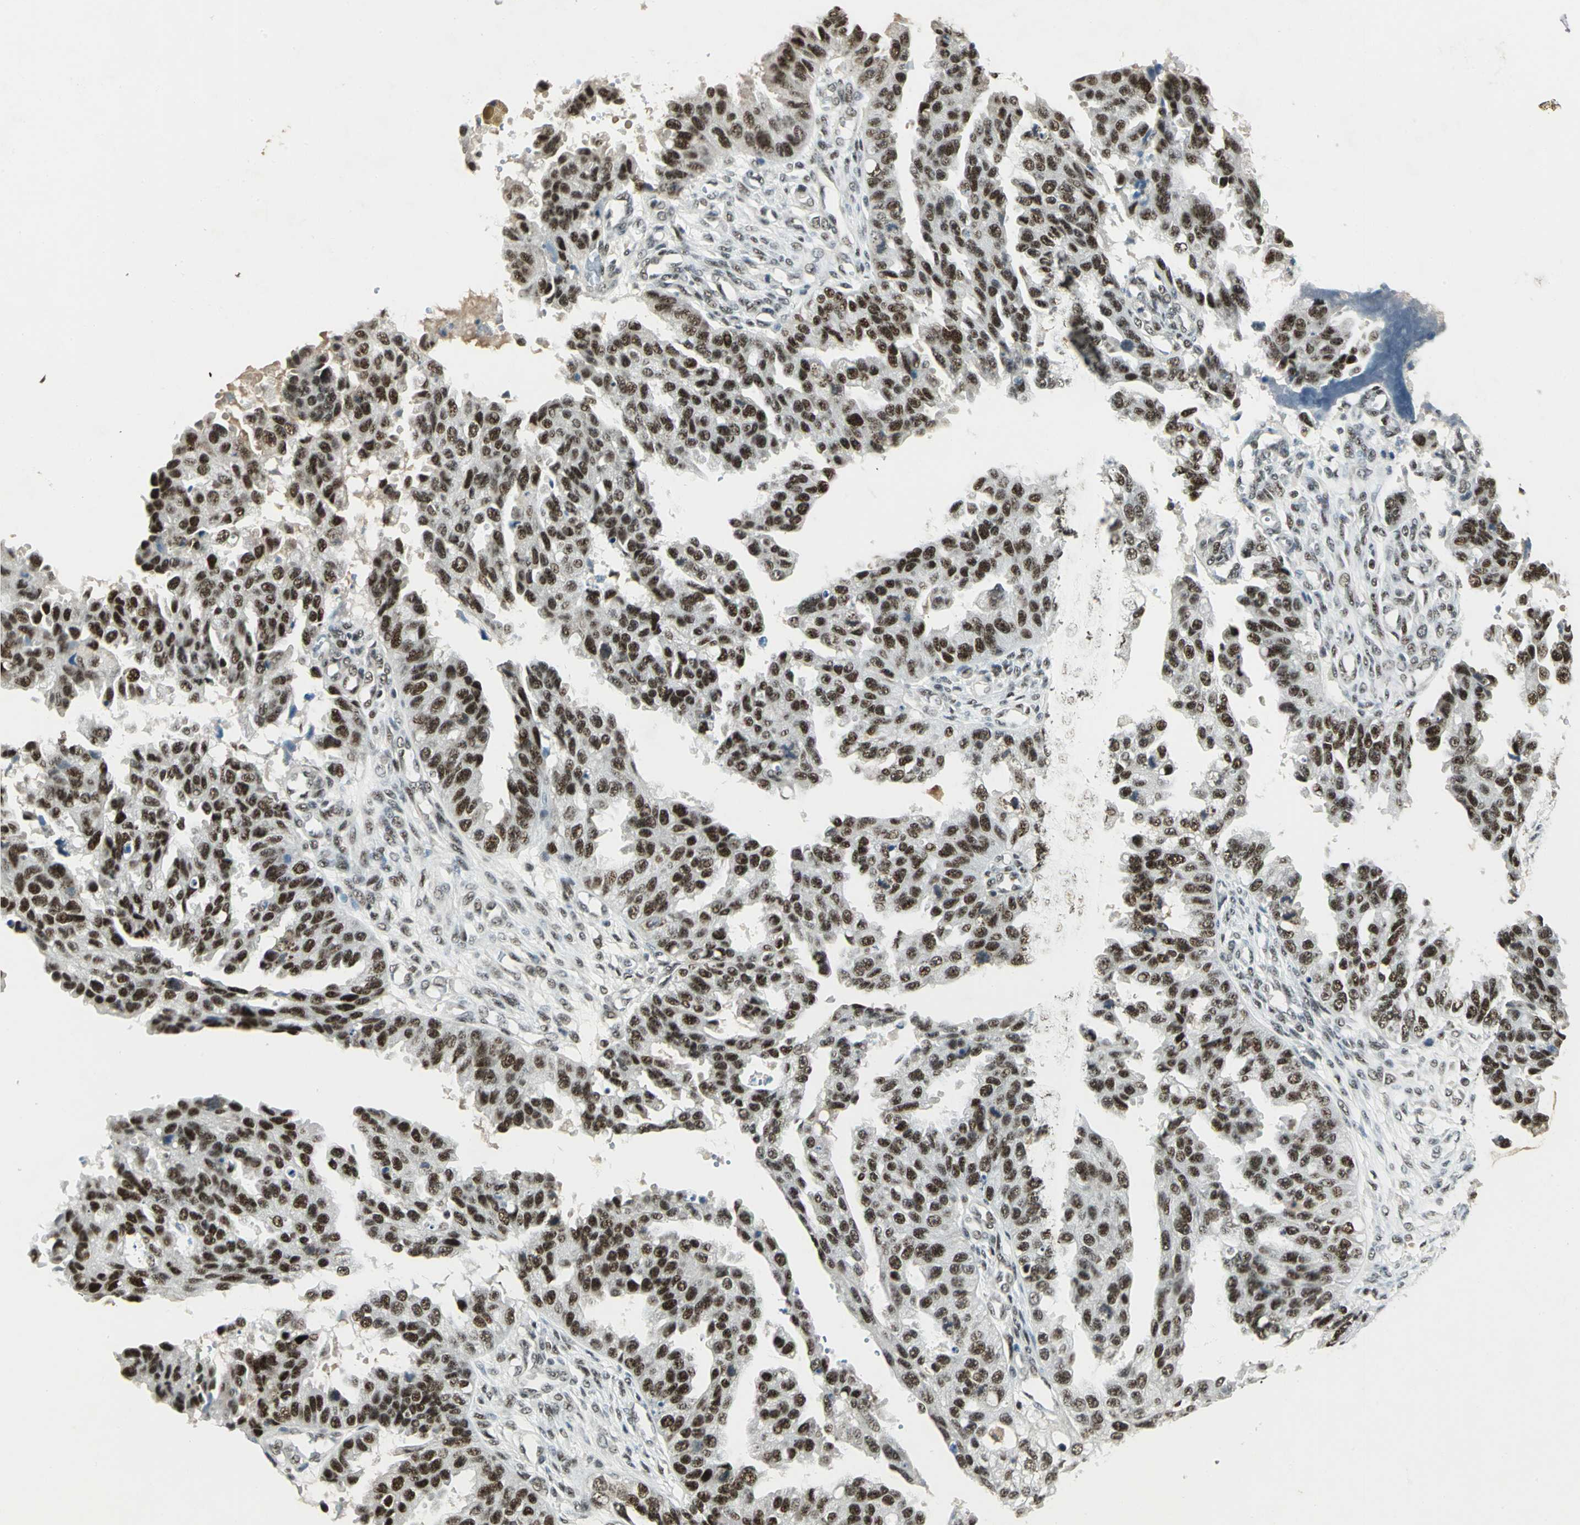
{"staining": {"intensity": "strong", "quantity": ">75%", "location": "nuclear"}, "tissue": "ovarian cancer", "cell_type": "Tumor cells", "image_type": "cancer", "snomed": [{"axis": "morphology", "description": "Carcinoma, NOS"}, {"axis": "topography", "description": "Soft tissue"}, {"axis": "topography", "description": "Ovary"}], "caption": "A micrograph of human ovarian cancer stained for a protein displays strong nuclear brown staining in tumor cells. (DAB IHC with brightfield microscopy, high magnification).", "gene": "CCNT1", "patient": {"sex": "female", "age": 54}}